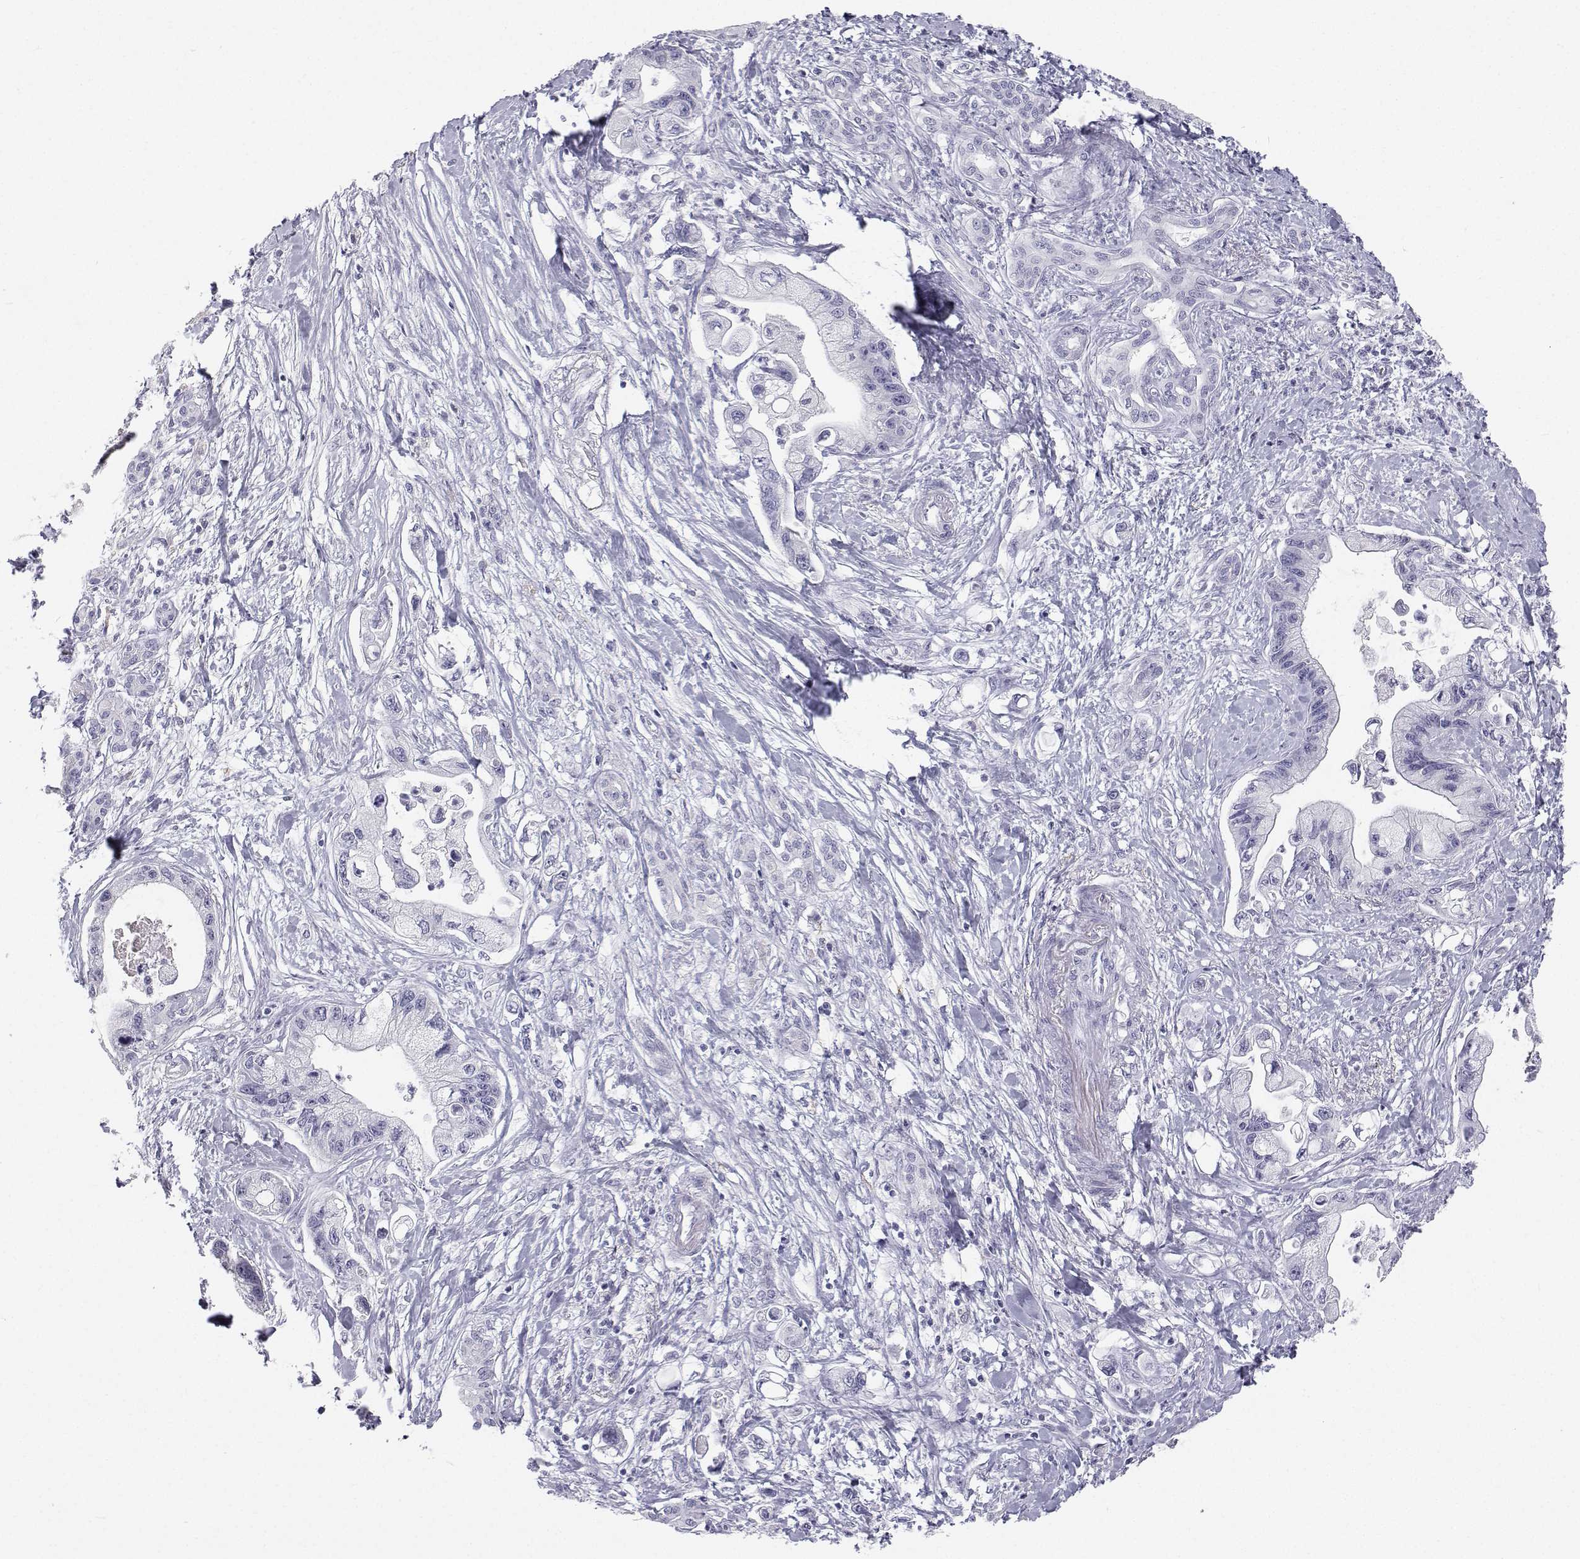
{"staining": {"intensity": "negative", "quantity": "none", "location": "none"}, "tissue": "pancreatic cancer", "cell_type": "Tumor cells", "image_type": "cancer", "snomed": [{"axis": "morphology", "description": "Adenocarcinoma, NOS"}, {"axis": "topography", "description": "Pancreas"}], "caption": "Tumor cells show no significant expression in pancreatic adenocarcinoma. (Stains: DAB immunohistochemistry with hematoxylin counter stain, Microscopy: brightfield microscopy at high magnification).", "gene": "TTN", "patient": {"sex": "male", "age": 61}}